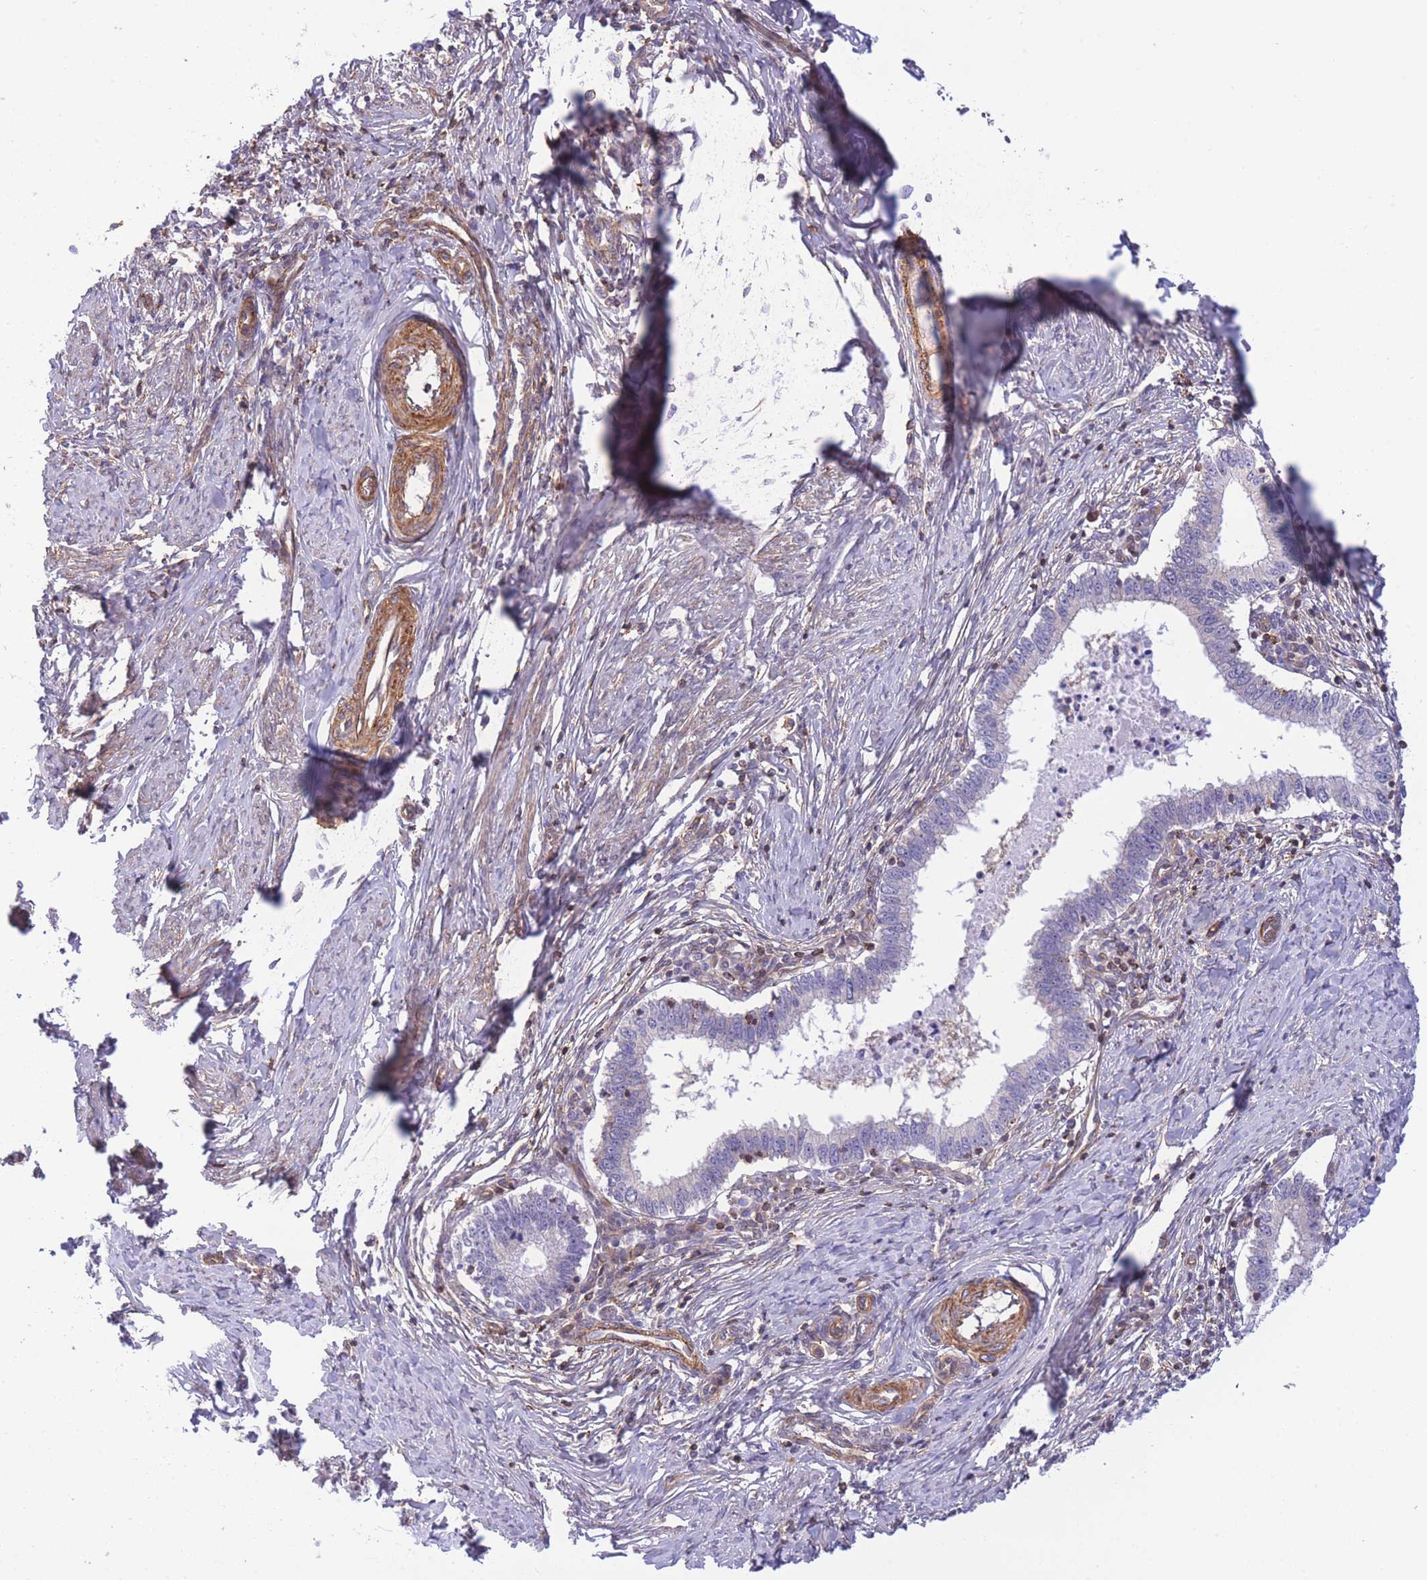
{"staining": {"intensity": "negative", "quantity": "none", "location": "none"}, "tissue": "cervical cancer", "cell_type": "Tumor cells", "image_type": "cancer", "snomed": [{"axis": "morphology", "description": "Adenocarcinoma, NOS"}, {"axis": "topography", "description": "Cervix"}], "caption": "Tumor cells are negative for brown protein staining in adenocarcinoma (cervical).", "gene": "CDC25B", "patient": {"sex": "female", "age": 36}}